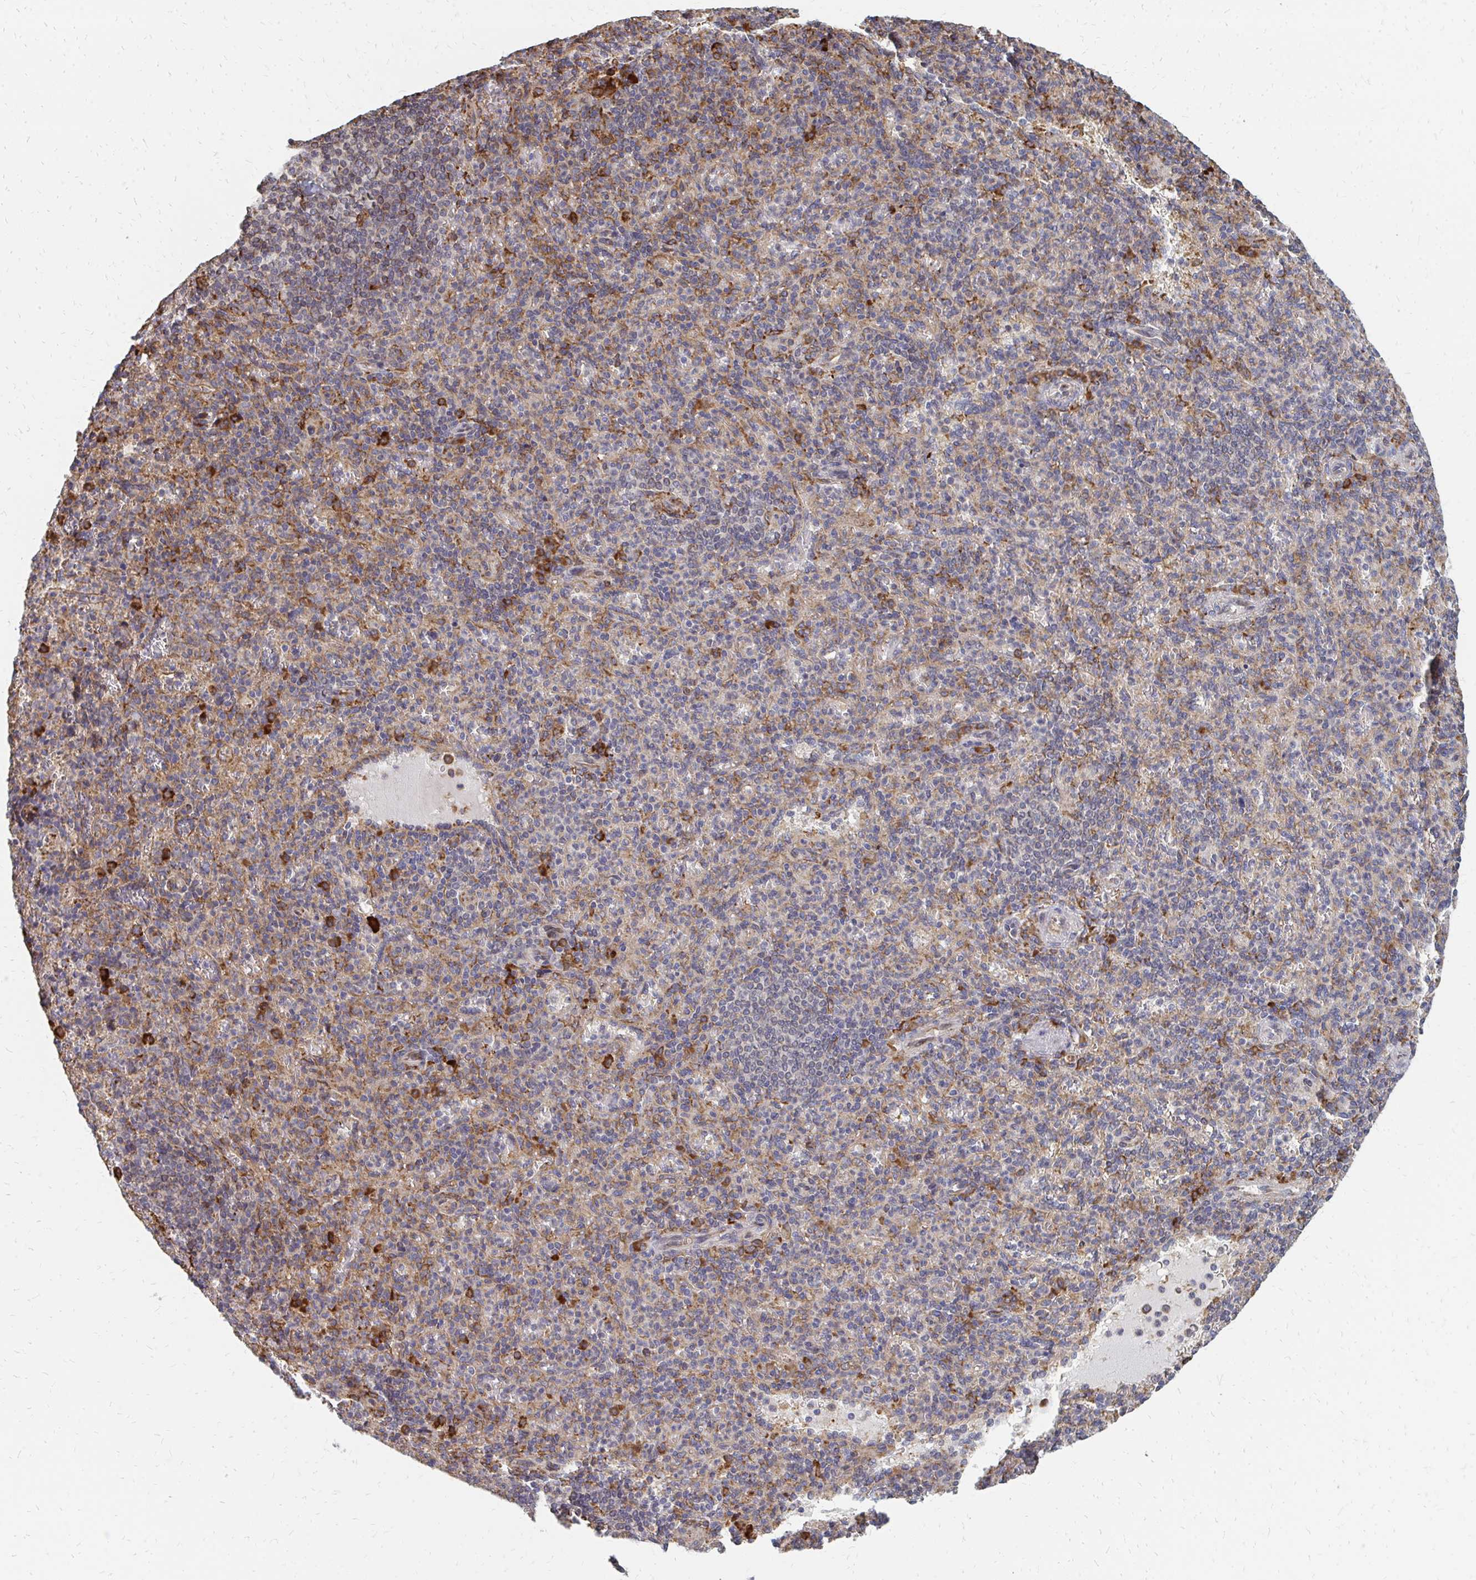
{"staining": {"intensity": "weak", "quantity": "<25%", "location": "cytoplasmic/membranous"}, "tissue": "spleen", "cell_type": "Cells in red pulp", "image_type": "normal", "snomed": [{"axis": "morphology", "description": "Normal tissue, NOS"}, {"axis": "topography", "description": "Spleen"}], "caption": "Protein analysis of benign spleen exhibits no significant positivity in cells in red pulp. The staining was performed using DAB (3,3'-diaminobenzidine) to visualize the protein expression in brown, while the nuclei were stained in blue with hematoxylin (Magnification: 20x).", "gene": "PPP1R13L", "patient": {"sex": "female", "age": 74}}